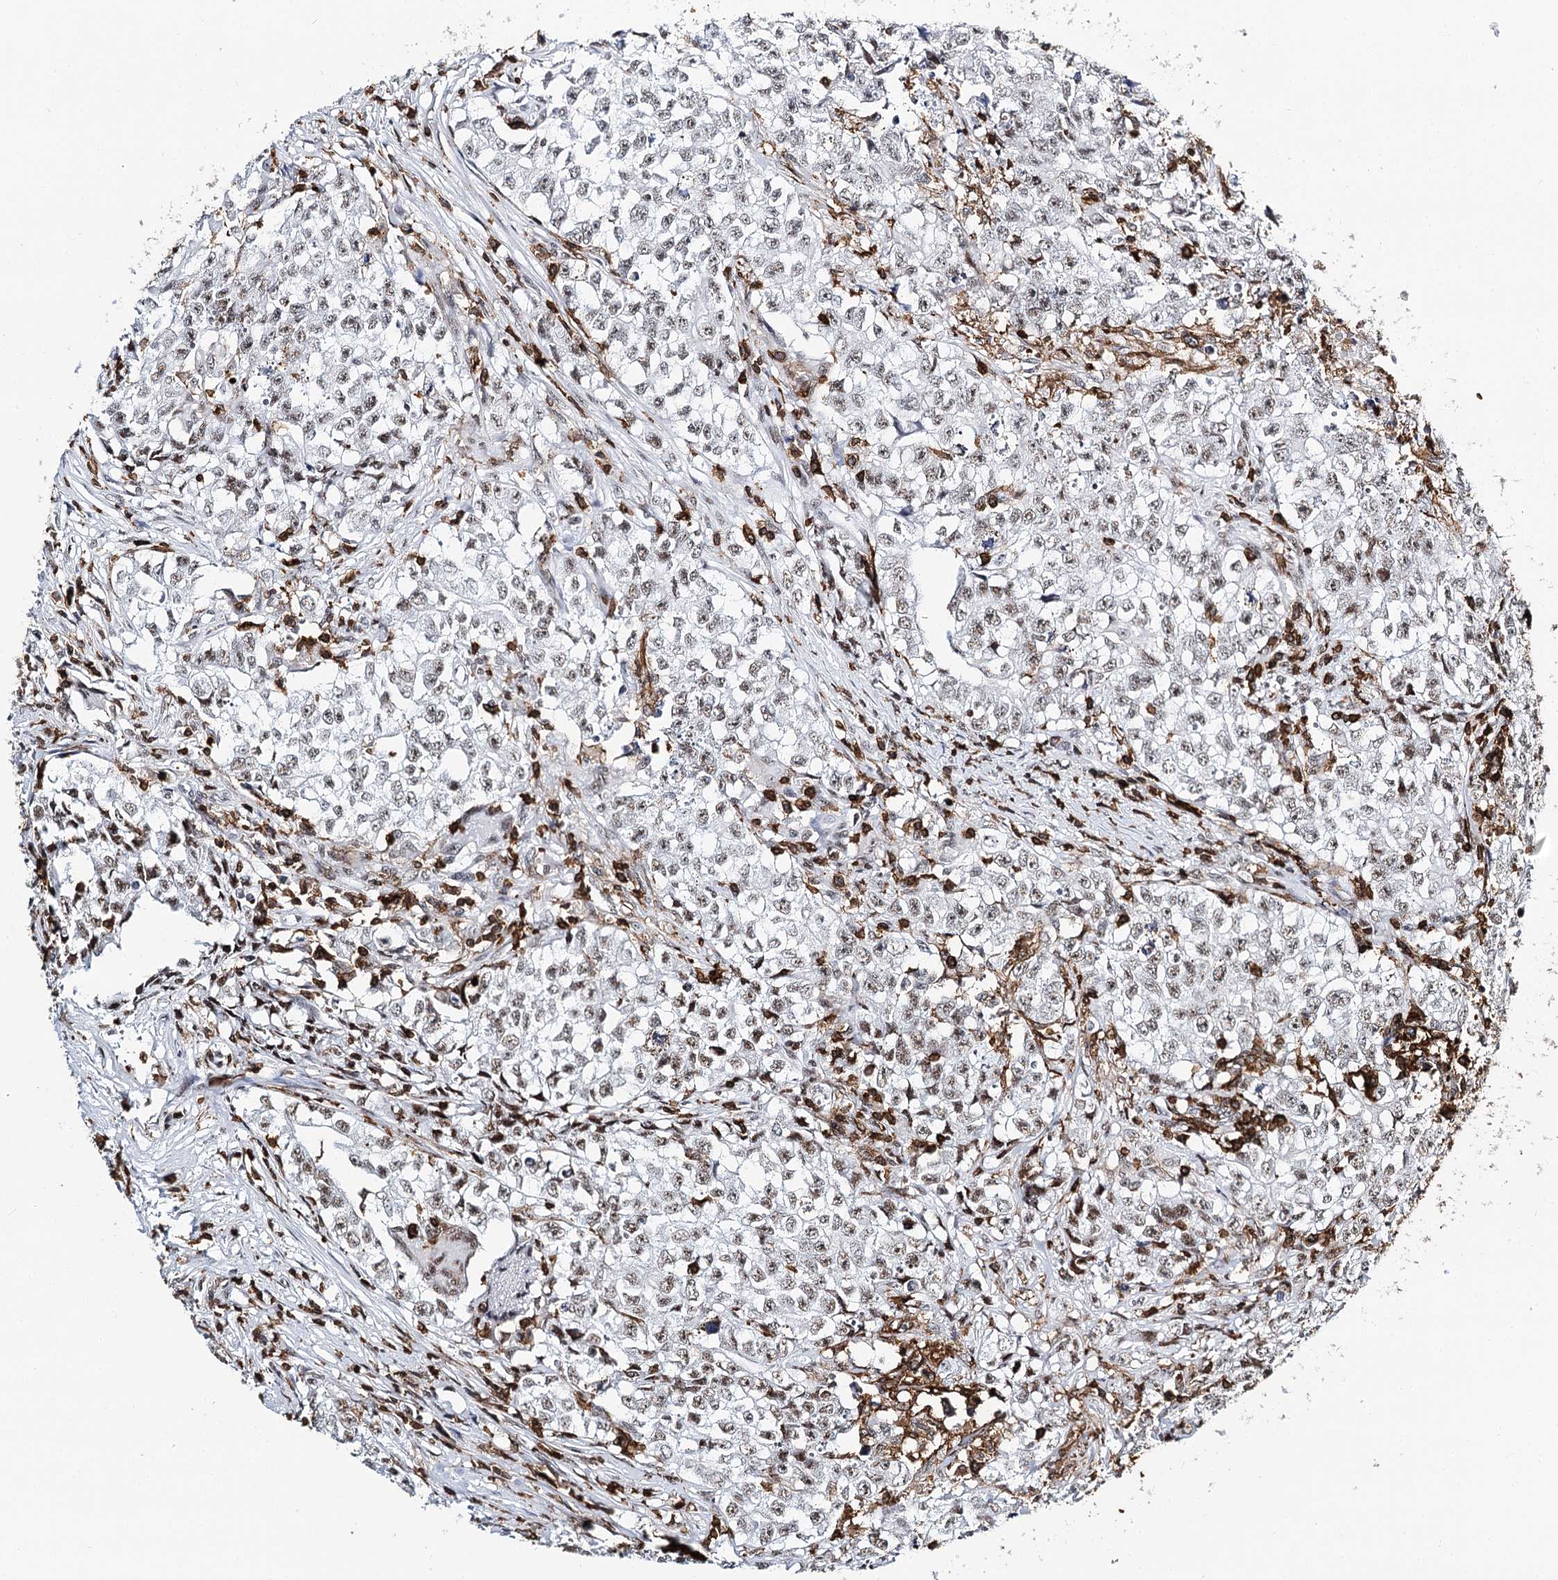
{"staining": {"intensity": "negative", "quantity": "none", "location": "none"}, "tissue": "testis cancer", "cell_type": "Tumor cells", "image_type": "cancer", "snomed": [{"axis": "morphology", "description": "Seminoma, NOS"}, {"axis": "morphology", "description": "Carcinoma, Embryonal, NOS"}, {"axis": "topography", "description": "Testis"}], "caption": "An immunohistochemistry (IHC) photomicrograph of testis cancer is shown. There is no staining in tumor cells of testis cancer.", "gene": "BARD1", "patient": {"sex": "male", "age": 43}}